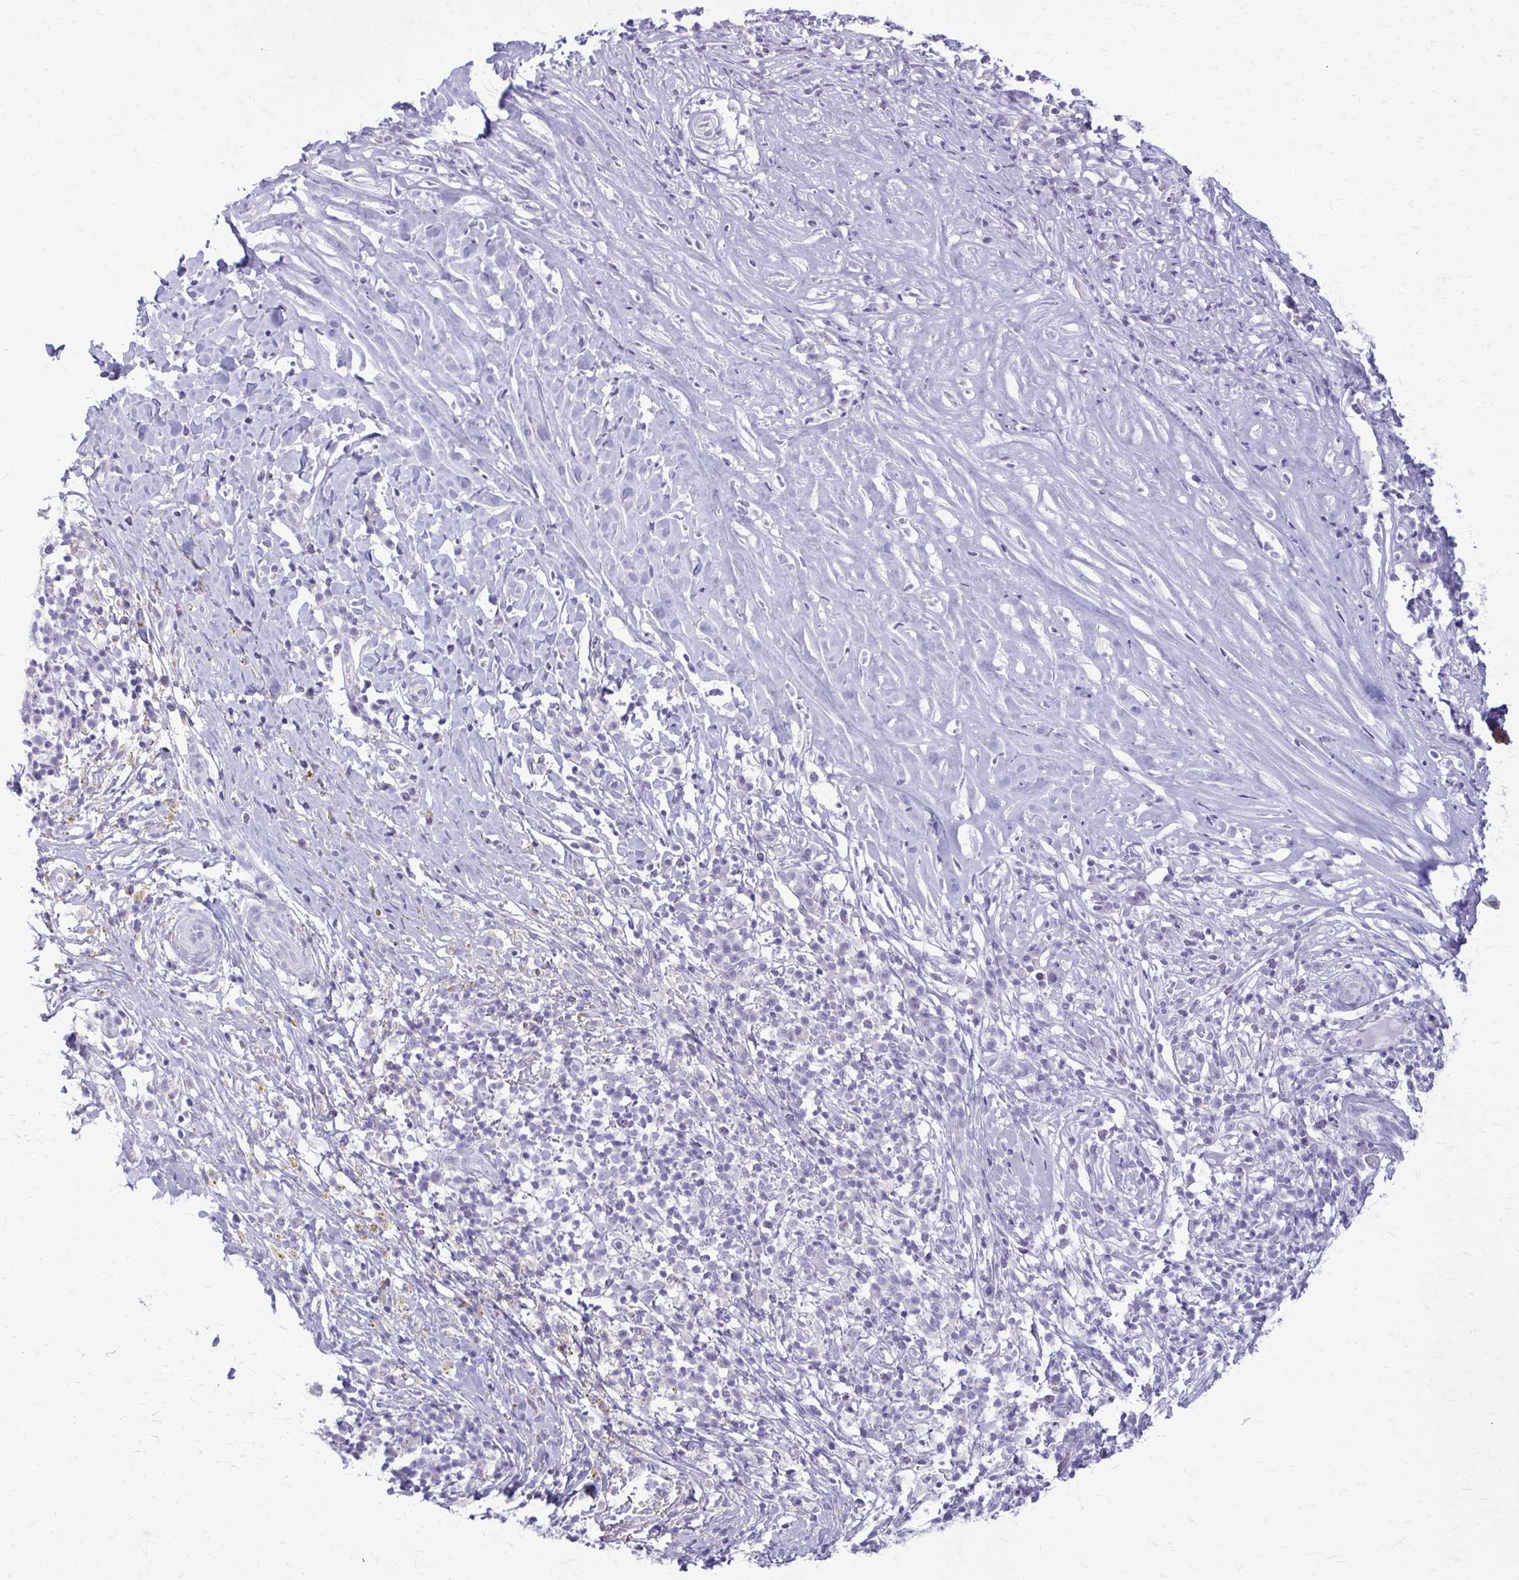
{"staining": {"intensity": "negative", "quantity": "none", "location": "none"}, "tissue": "melanoma", "cell_type": "Tumor cells", "image_type": "cancer", "snomed": [{"axis": "morphology", "description": "Malignant melanoma, NOS"}, {"axis": "topography", "description": "Skin"}], "caption": "Human melanoma stained for a protein using immunohistochemistry demonstrates no expression in tumor cells.", "gene": "KRT5", "patient": {"sex": "male", "age": 66}}